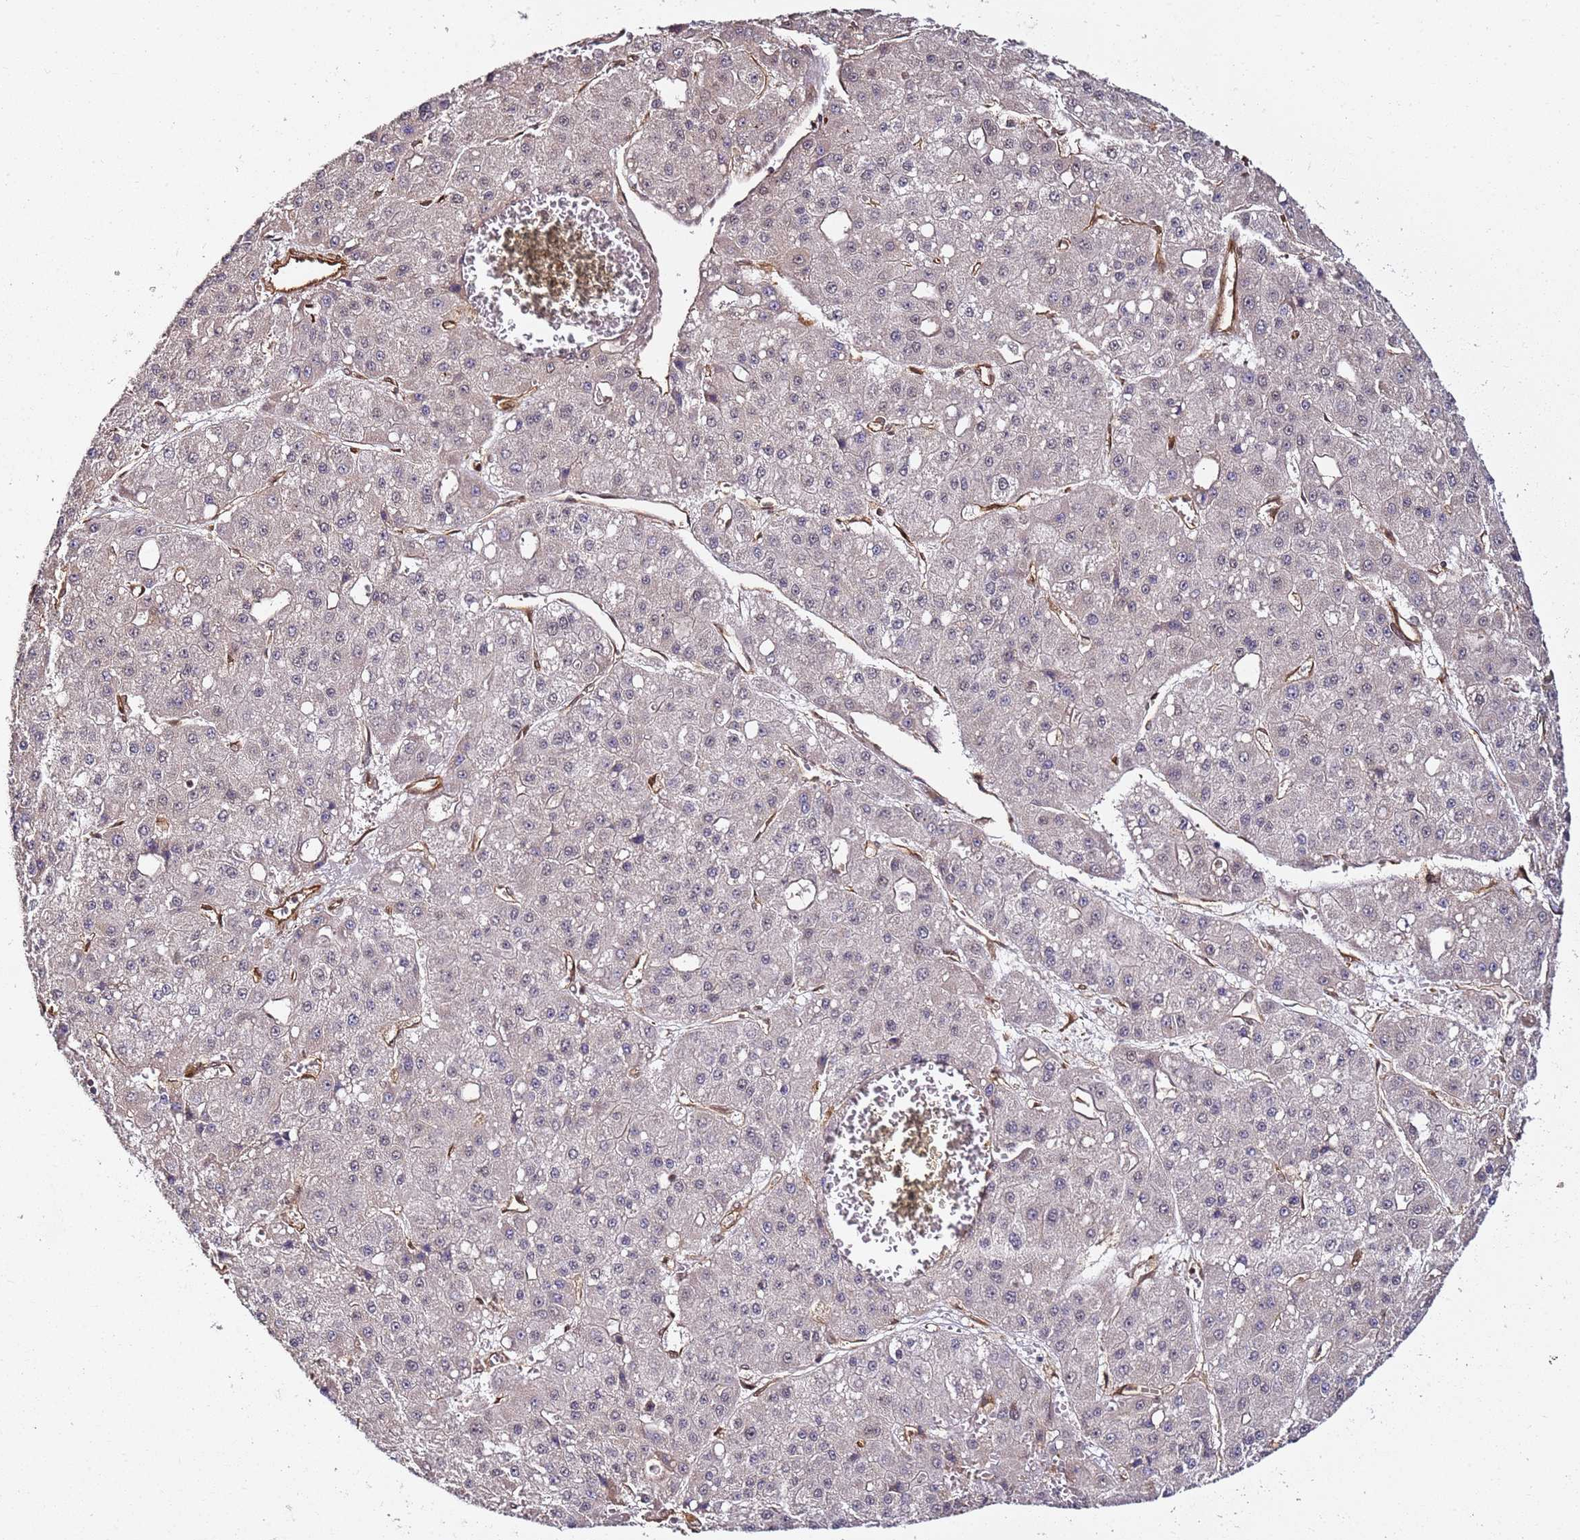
{"staining": {"intensity": "negative", "quantity": "none", "location": "none"}, "tissue": "liver cancer", "cell_type": "Tumor cells", "image_type": "cancer", "snomed": [{"axis": "morphology", "description": "Carcinoma, Hepatocellular, NOS"}, {"axis": "topography", "description": "Liver"}], "caption": "Immunohistochemistry (IHC) micrograph of human liver cancer (hepatocellular carcinoma) stained for a protein (brown), which reveals no staining in tumor cells. (Immunohistochemistry (IHC), brightfield microscopy, high magnification).", "gene": "CCNYL1", "patient": {"sex": "male", "age": 47}}